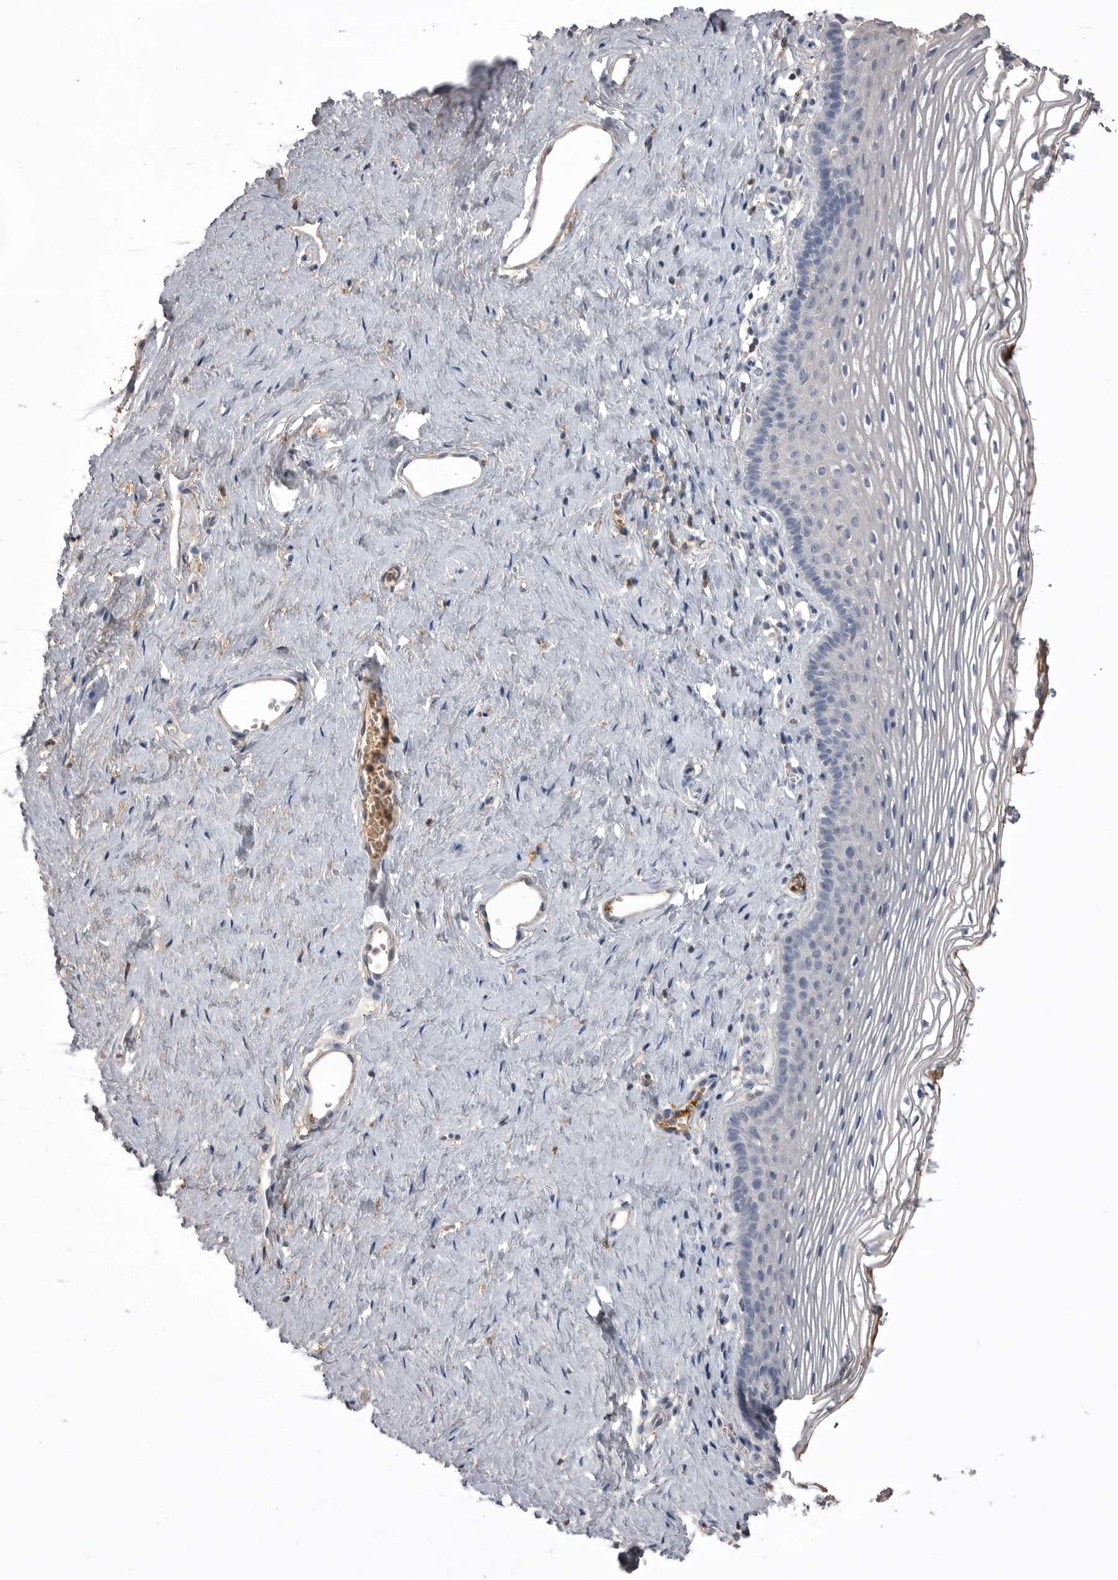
{"staining": {"intensity": "moderate", "quantity": "<25%", "location": "cytoplasmic/membranous"}, "tissue": "vagina", "cell_type": "Squamous epithelial cells", "image_type": "normal", "snomed": [{"axis": "morphology", "description": "Normal tissue, NOS"}, {"axis": "topography", "description": "Vagina"}], "caption": "Immunohistochemistry (IHC) micrograph of normal vagina stained for a protein (brown), which reveals low levels of moderate cytoplasmic/membranous staining in about <25% of squamous epithelial cells.", "gene": "AHSG", "patient": {"sex": "female", "age": 32}}